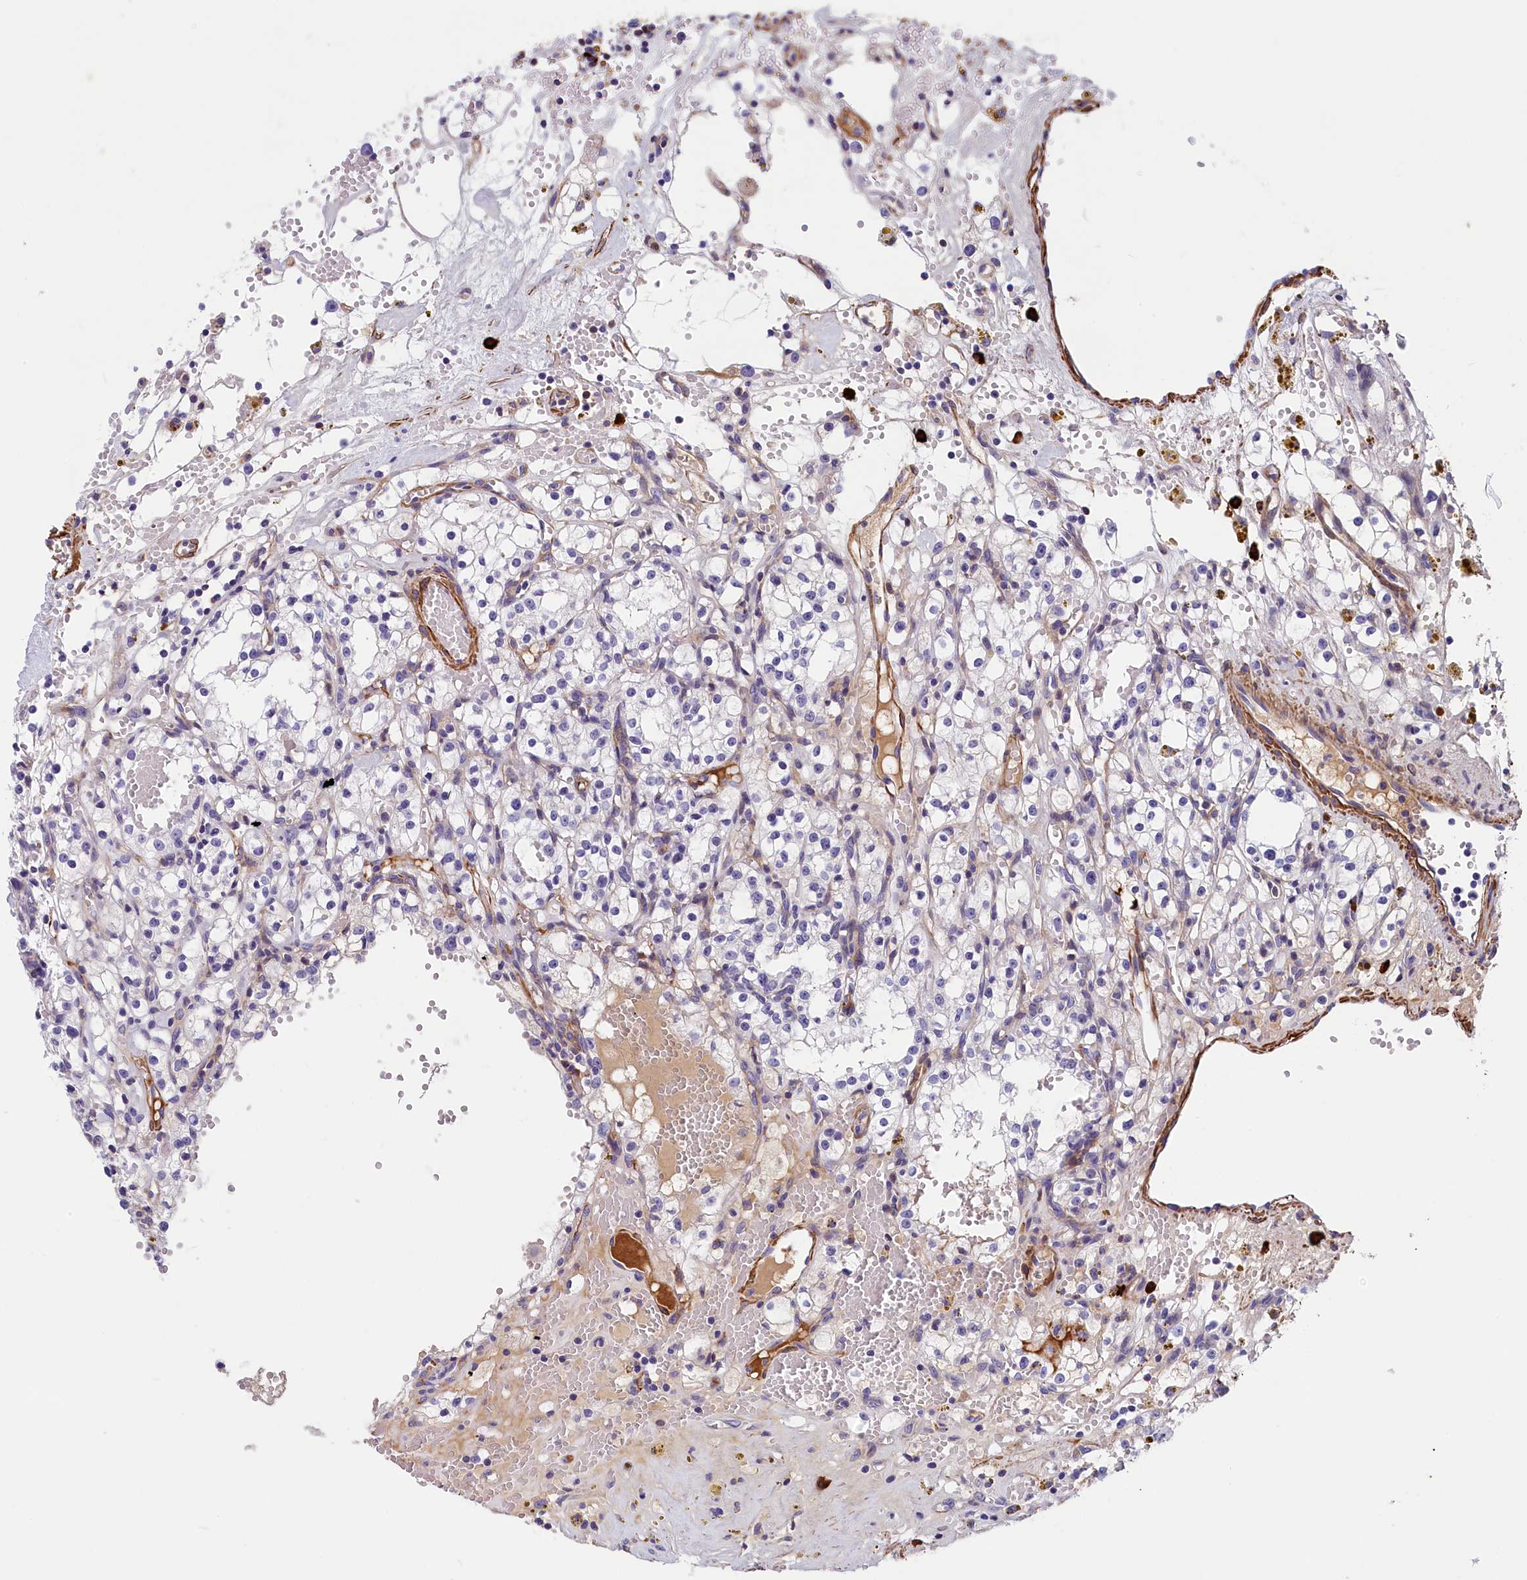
{"staining": {"intensity": "negative", "quantity": "none", "location": "none"}, "tissue": "renal cancer", "cell_type": "Tumor cells", "image_type": "cancer", "snomed": [{"axis": "morphology", "description": "Adenocarcinoma, NOS"}, {"axis": "topography", "description": "Kidney"}], "caption": "DAB immunohistochemical staining of renal adenocarcinoma shows no significant staining in tumor cells.", "gene": "BCL2L13", "patient": {"sex": "male", "age": 56}}